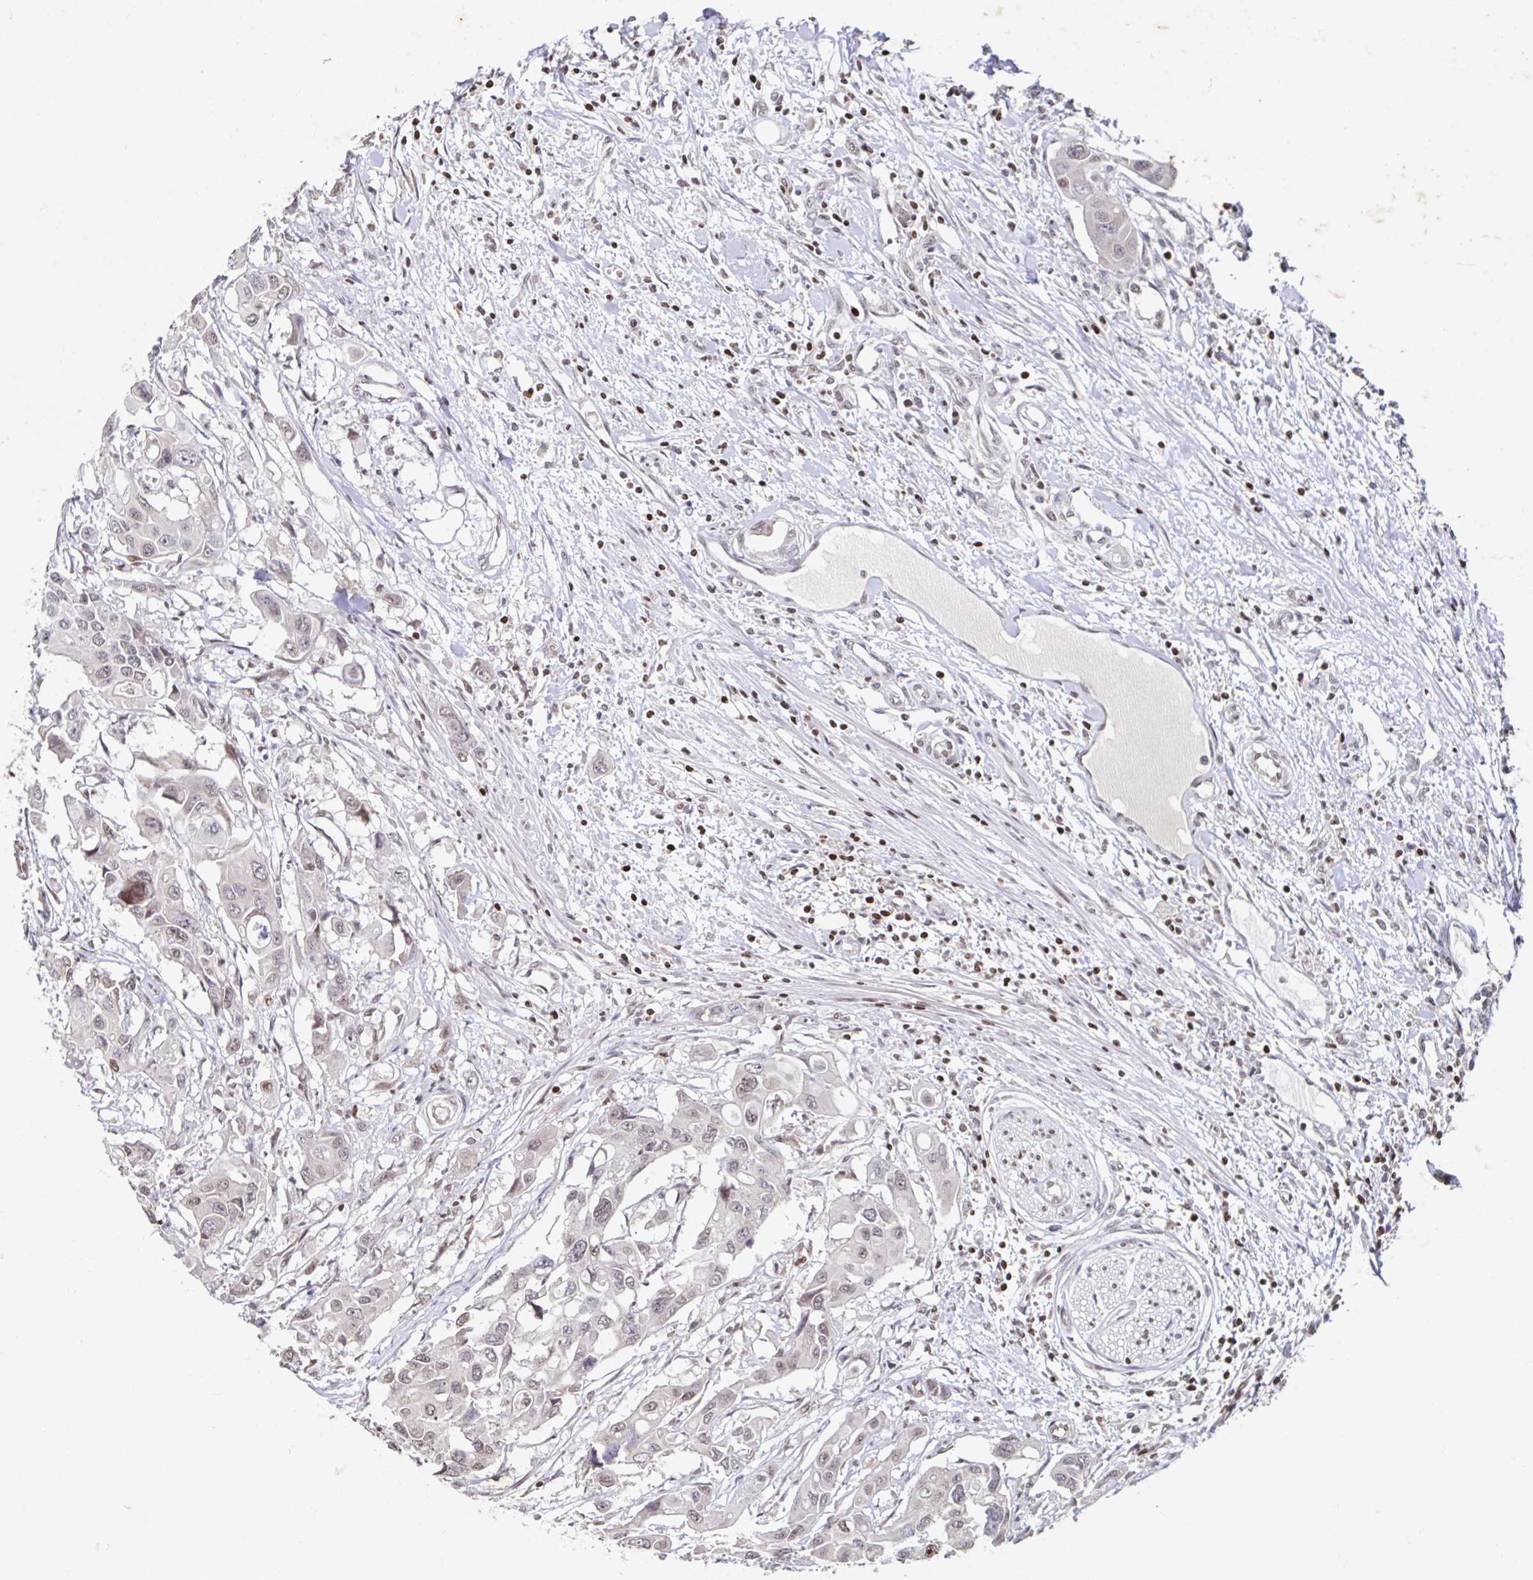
{"staining": {"intensity": "negative", "quantity": "none", "location": "none"}, "tissue": "colorectal cancer", "cell_type": "Tumor cells", "image_type": "cancer", "snomed": [{"axis": "morphology", "description": "Adenocarcinoma, NOS"}, {"axis": "topography", "description": "Colon"}], "caption": "Tumor cells are negative for protein expression in human colorectal cancer (adenocarcinoma).", "gene": "C19orf53", "patient": {"sex": "male", "age": 77}}